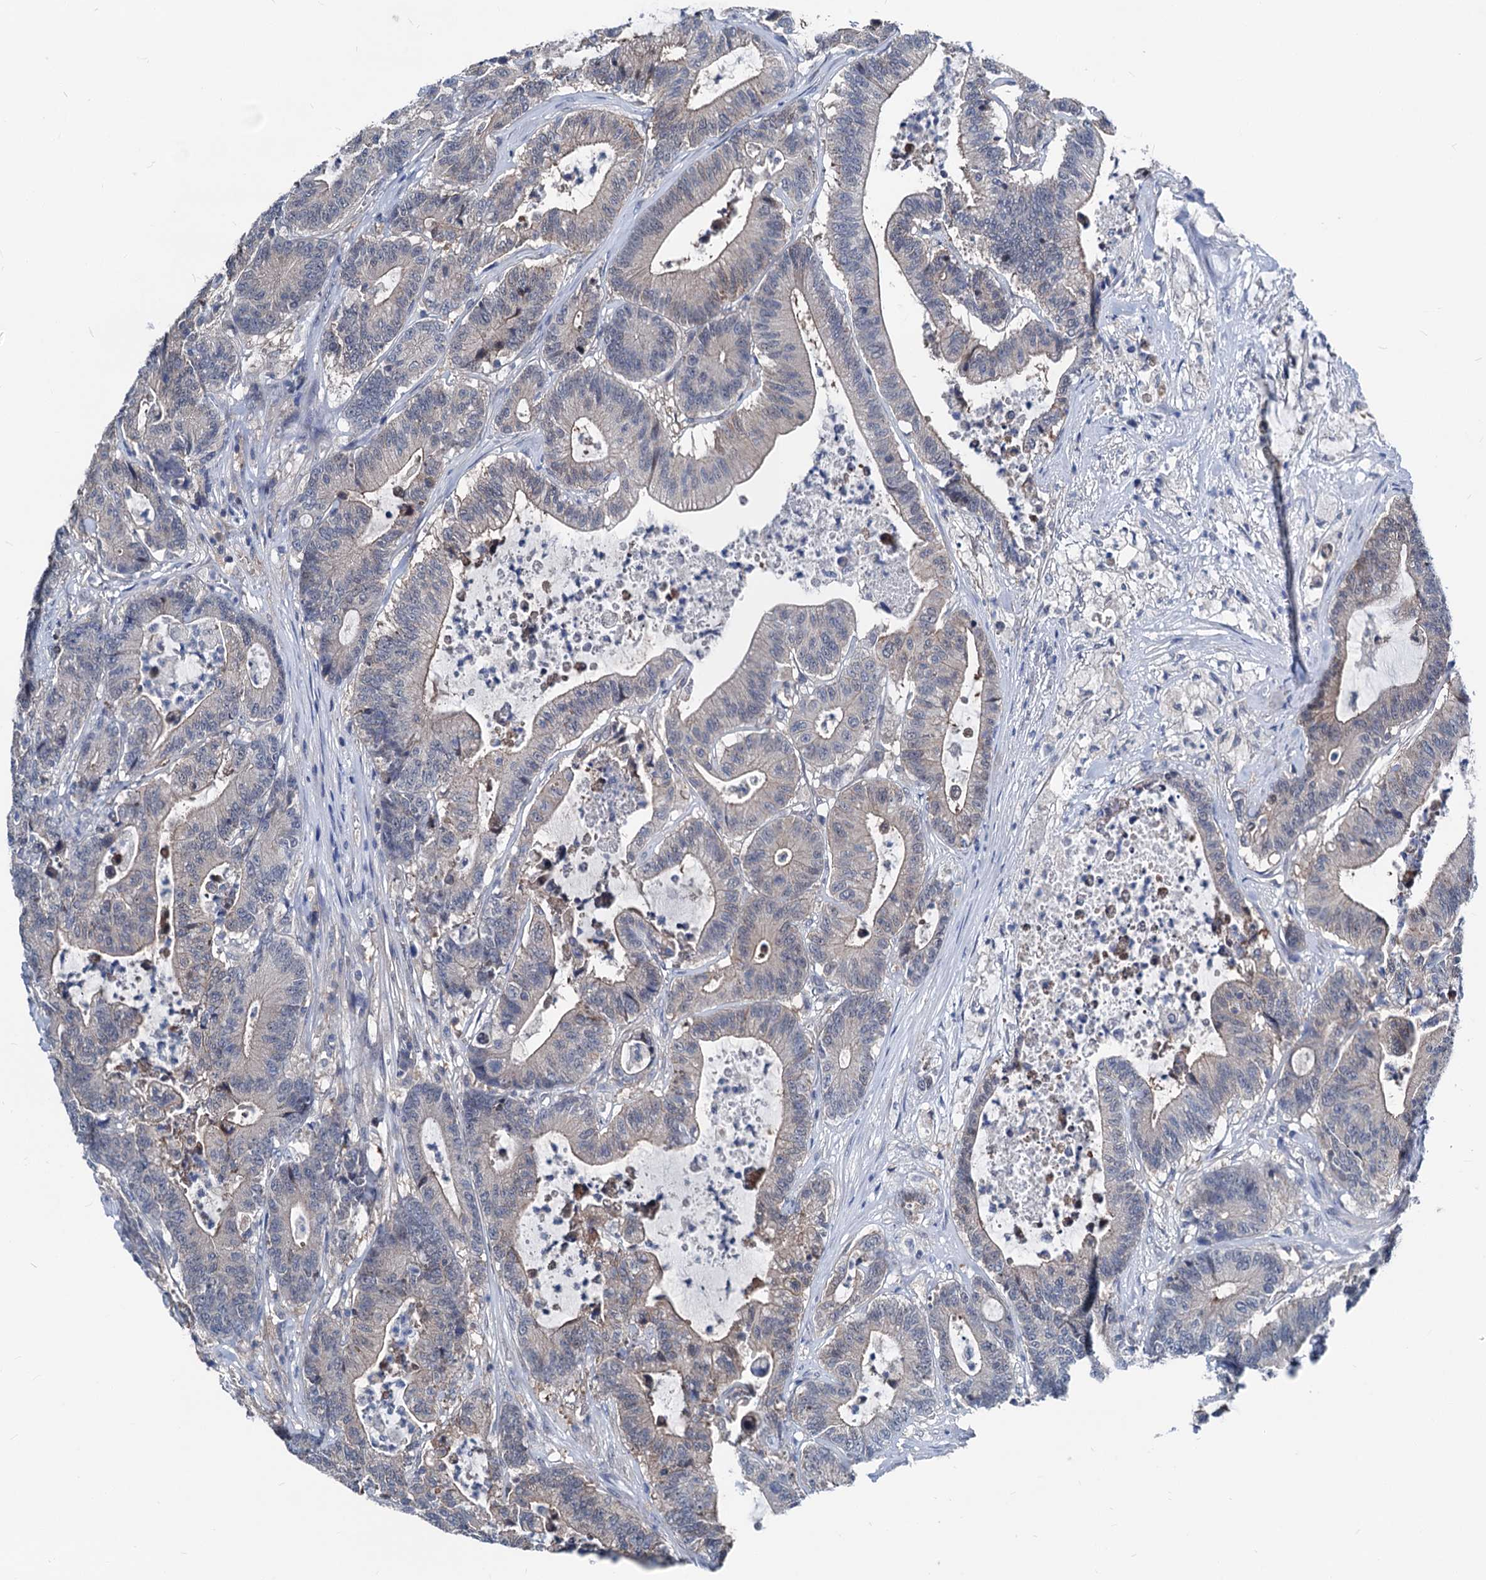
{"staining": {"intensity": "moderate", "quantity": "25%-75%", "location": "cytoplasmic/membranous"}, "tissue": "colorectal cancer", "cell_type": "Tumor cells", "image_type": "cancer", "snomed": [{"axis": "morphology", "description": "Adenocarcinoma, NOS"}, {"axis": "topography", "description": "Colon"}], "caption": "Immunohistochemical staining of human colorectal adenocarcinoma reveals medium levels of moderate cytoplasmic/membranous protein expression in approximately 25%-75% of tumor cells.", "gene": "GLO1", "patient": {"sex": "female", "age": 84}}